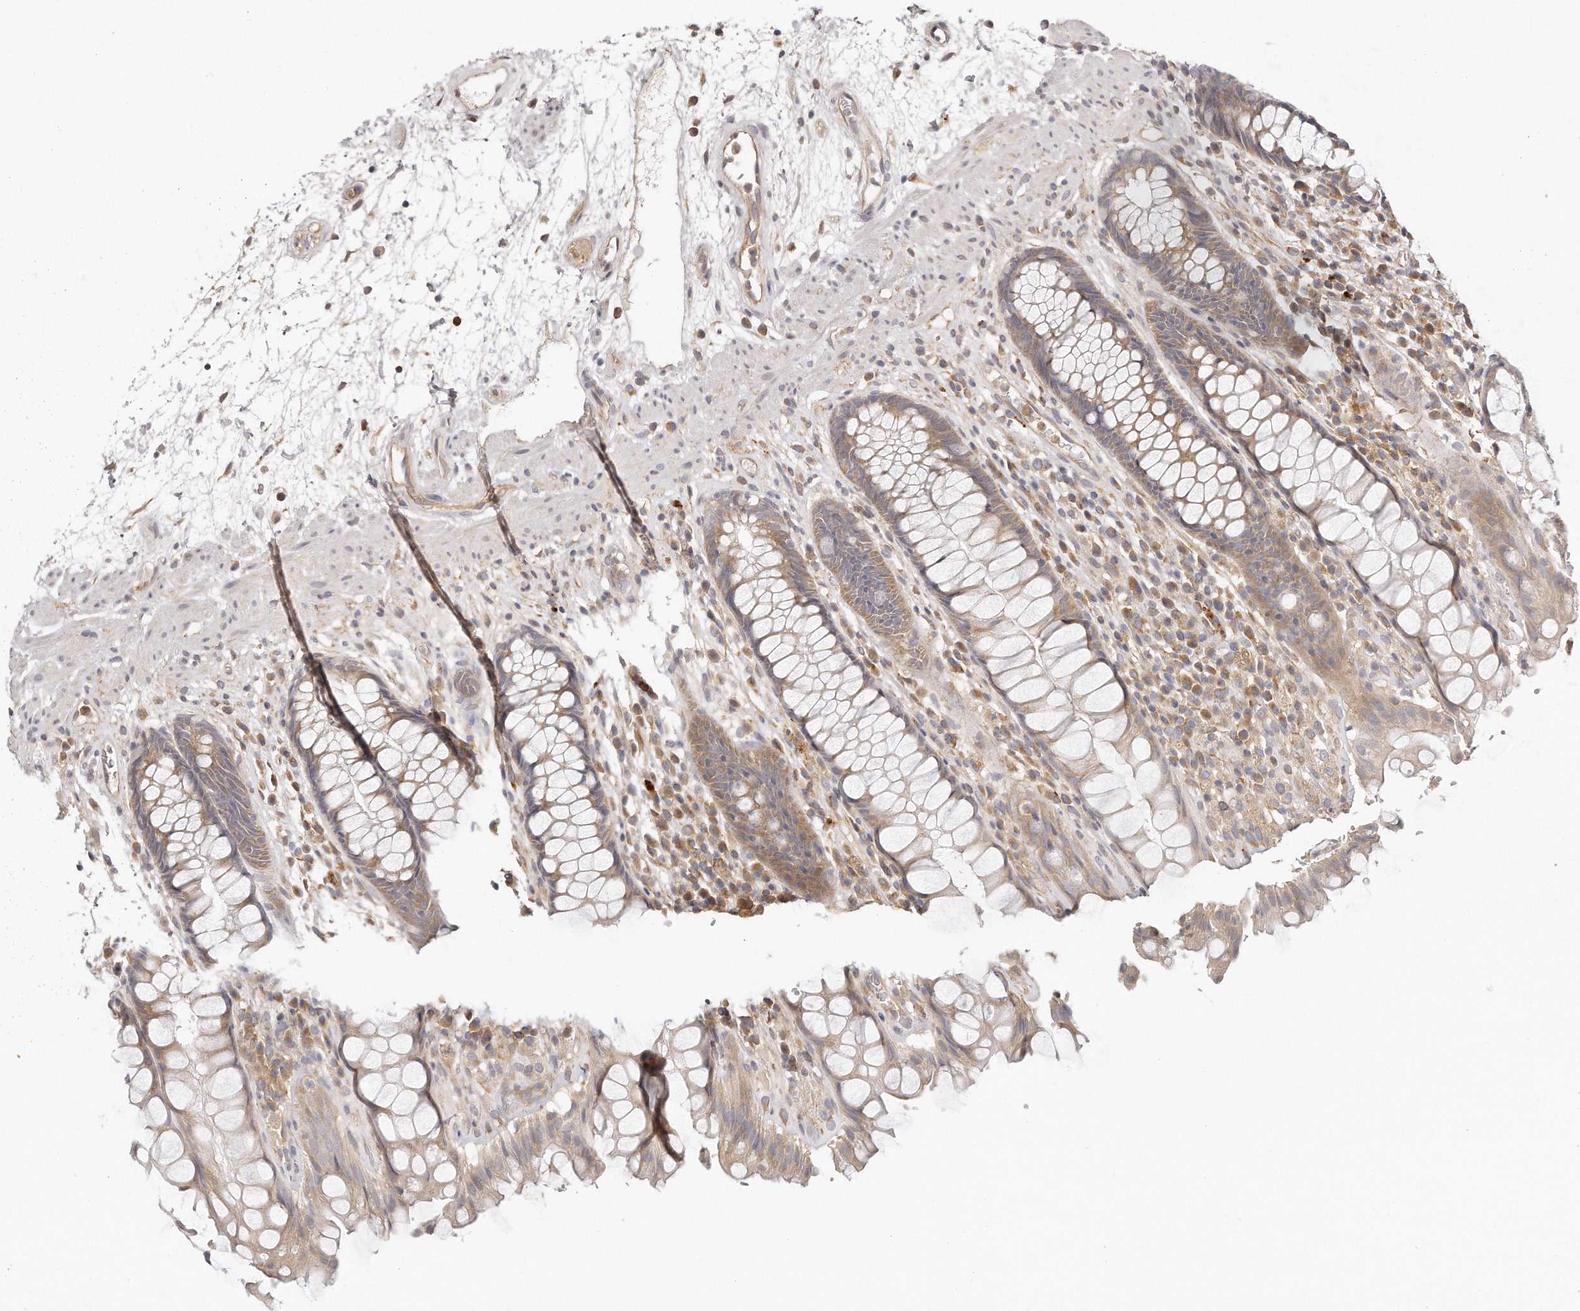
{"staining": {"intensity": "weak", "quantity": ">75%", "location": "cytoplasmic/membranous"}, "tissue": "rectum", "cell_type": "Glandular cells", "image_type": "normal", "snomed": [{"axis": "morphology", "description": "Normal tissue, NOS"}, {"axis": "topography", "description": "Rectum"}], "caption": "Glandular cells display weak cytoplasmic/membranous expression in about >75% of cells in benign rectum. Using DAB (brown) and hematoxylin (blue) stains, captured at high magnification using brightfield microscopy.", "gene": "TTLL4", "patient": {"sex": "male", "age": 64}}